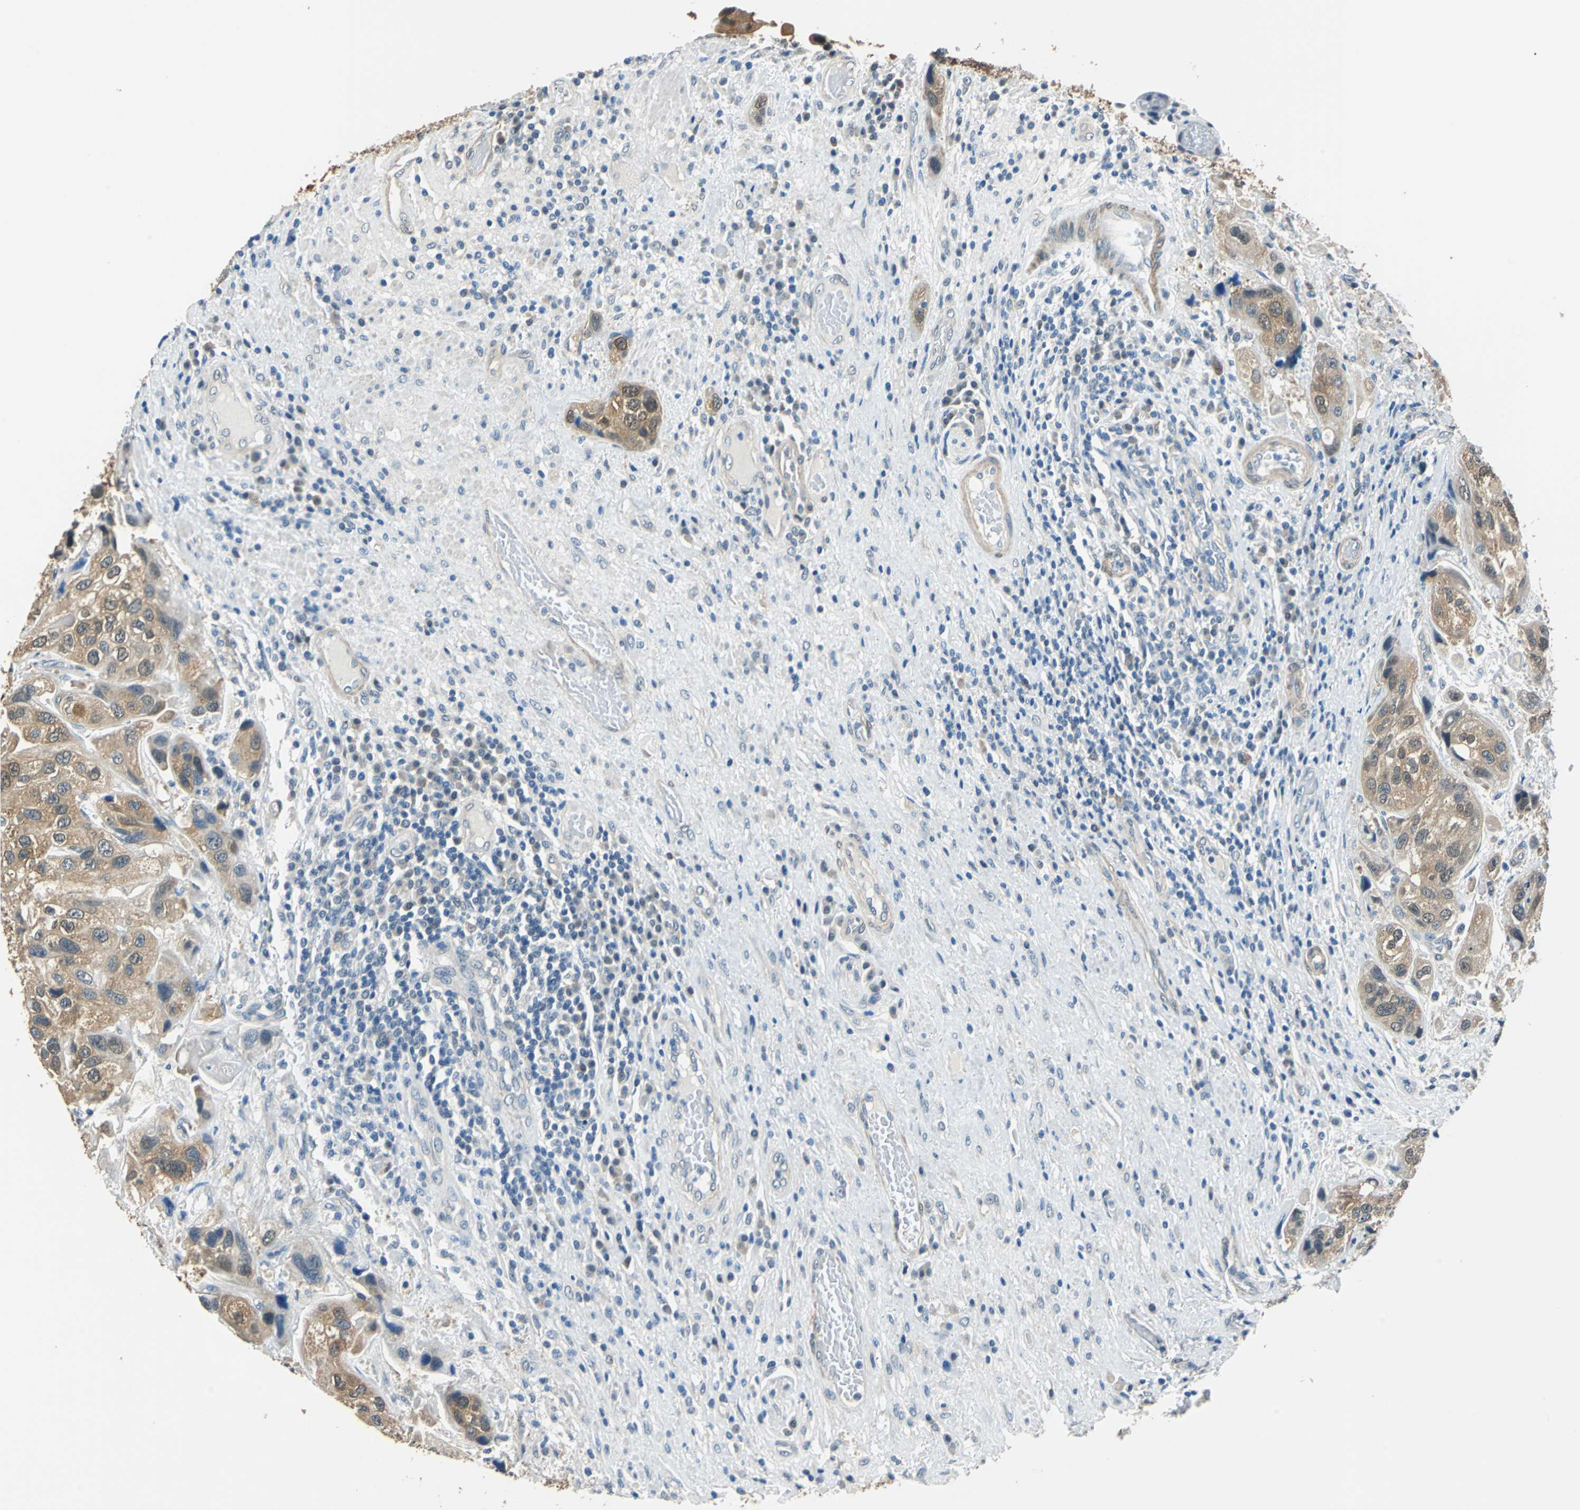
{"staining": {"intensity": "moderate", "quantity": ">75%", "location": "cytoplasmic/membranous"}, "tissue": "urothelial cancer", "cell_type": "Tumor cells", "image_type": "cancer", "snomed": [{"axis": "morphology", "description": "Urothelial carcinoma, High grade"}, {"axis": "topography", "description": "Urinary bladder"}], "caption": "Protein staining of high-grade urothelial carcinoma tissue exhibits moderate cytoplasmic/membranous positivity in about >75% of tumor cells.", "gene": "FKBP4", "patient": {"sex": "female", "age": 64}}